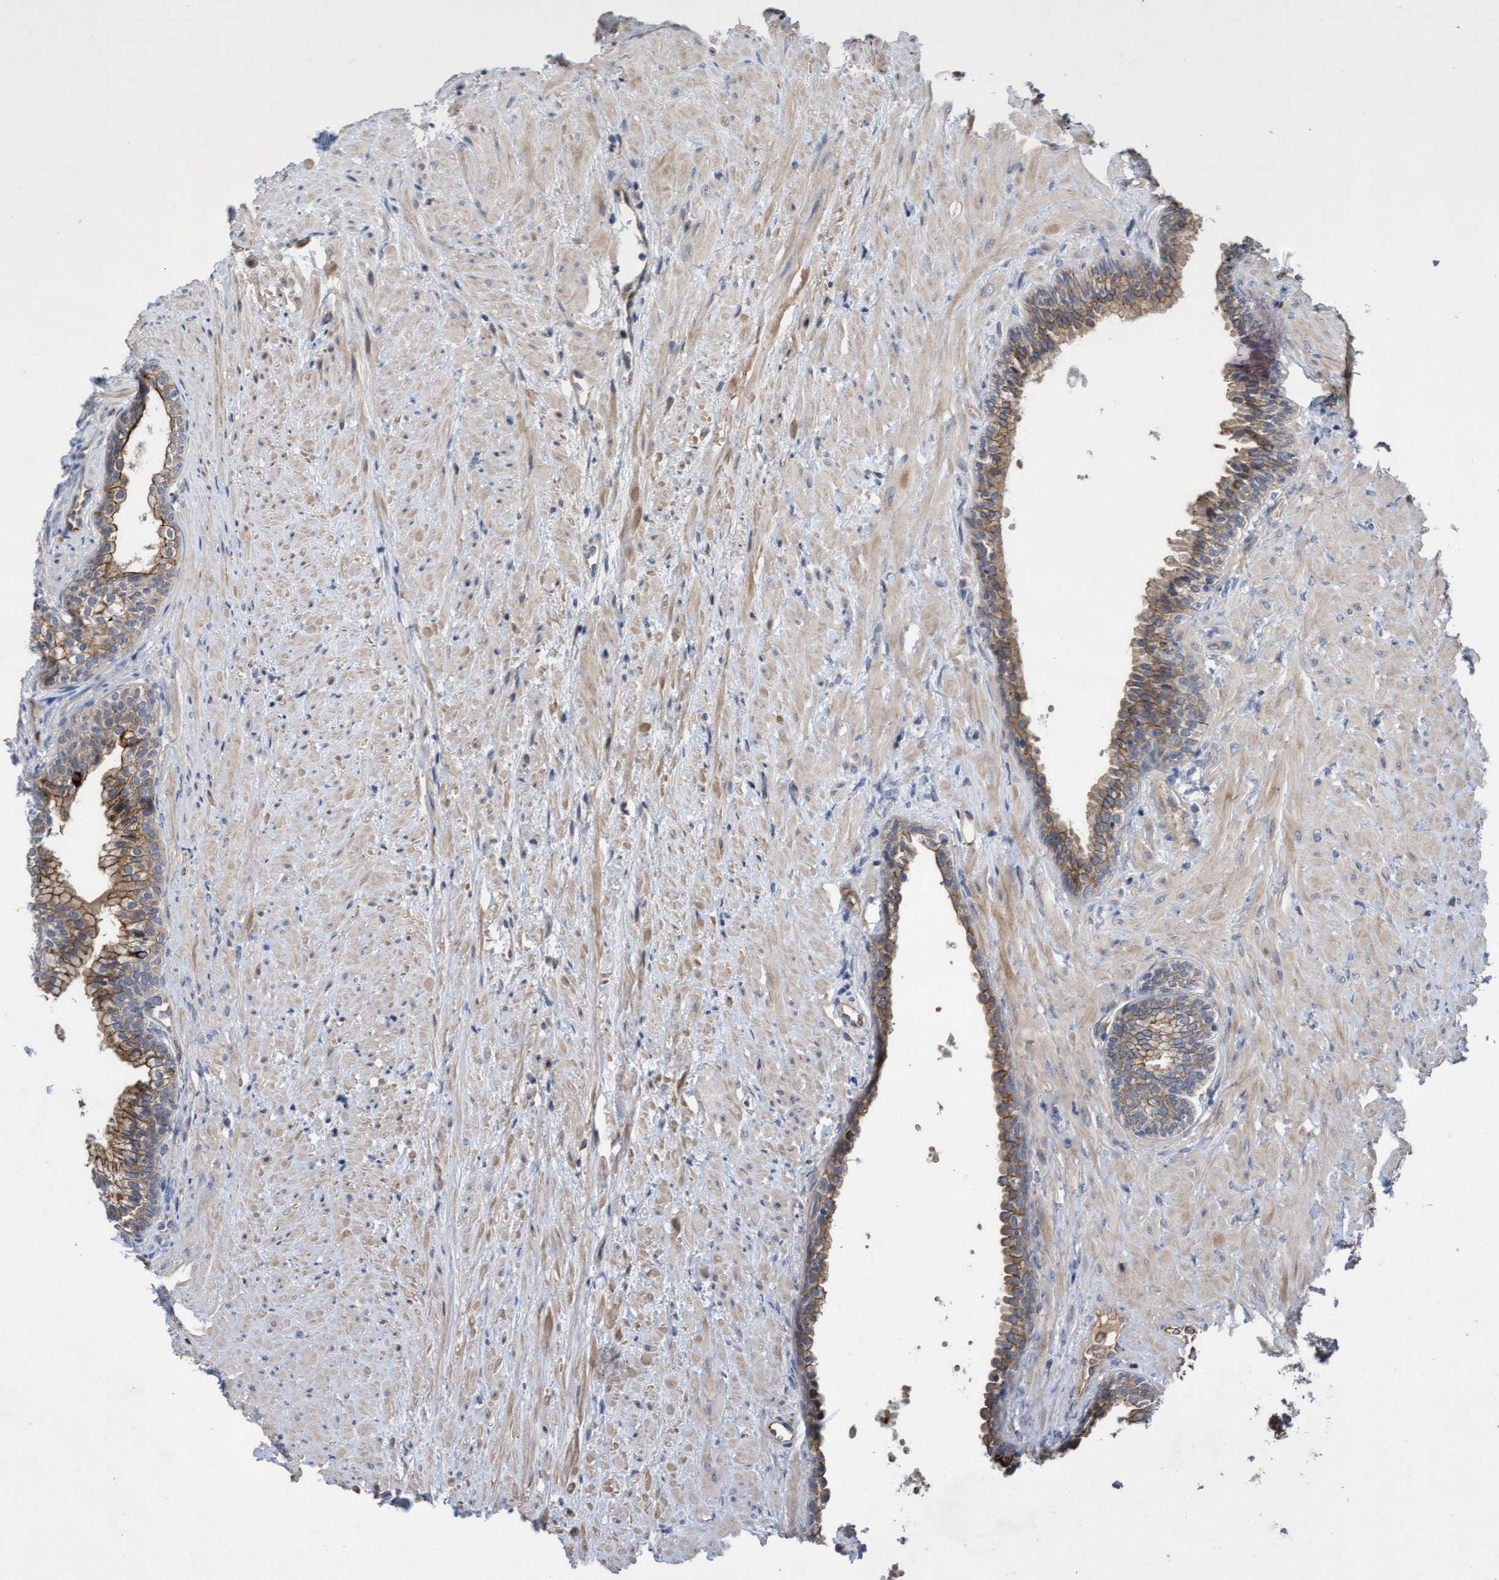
{"staining": {"intensity": "moderate", "quantity": "<25%", "location": "cytoplasmic/membranous"}, "tissue": "prostate", "cell_type": "Glandular cells", "image_type": "normal", "snomed": [{"axis": "morphology", "description": "Normal tissue, NOS"}, {"axis": "topography", "description": "Prostate"}], "caption": "Protein staining by immunohistochemistry displays moderate cytoplasmic/membranous staining in approximately <25% of glandular cells in normal prostate.", "gene": "COBL", "patient": {"sex": "male", "age": 76}}